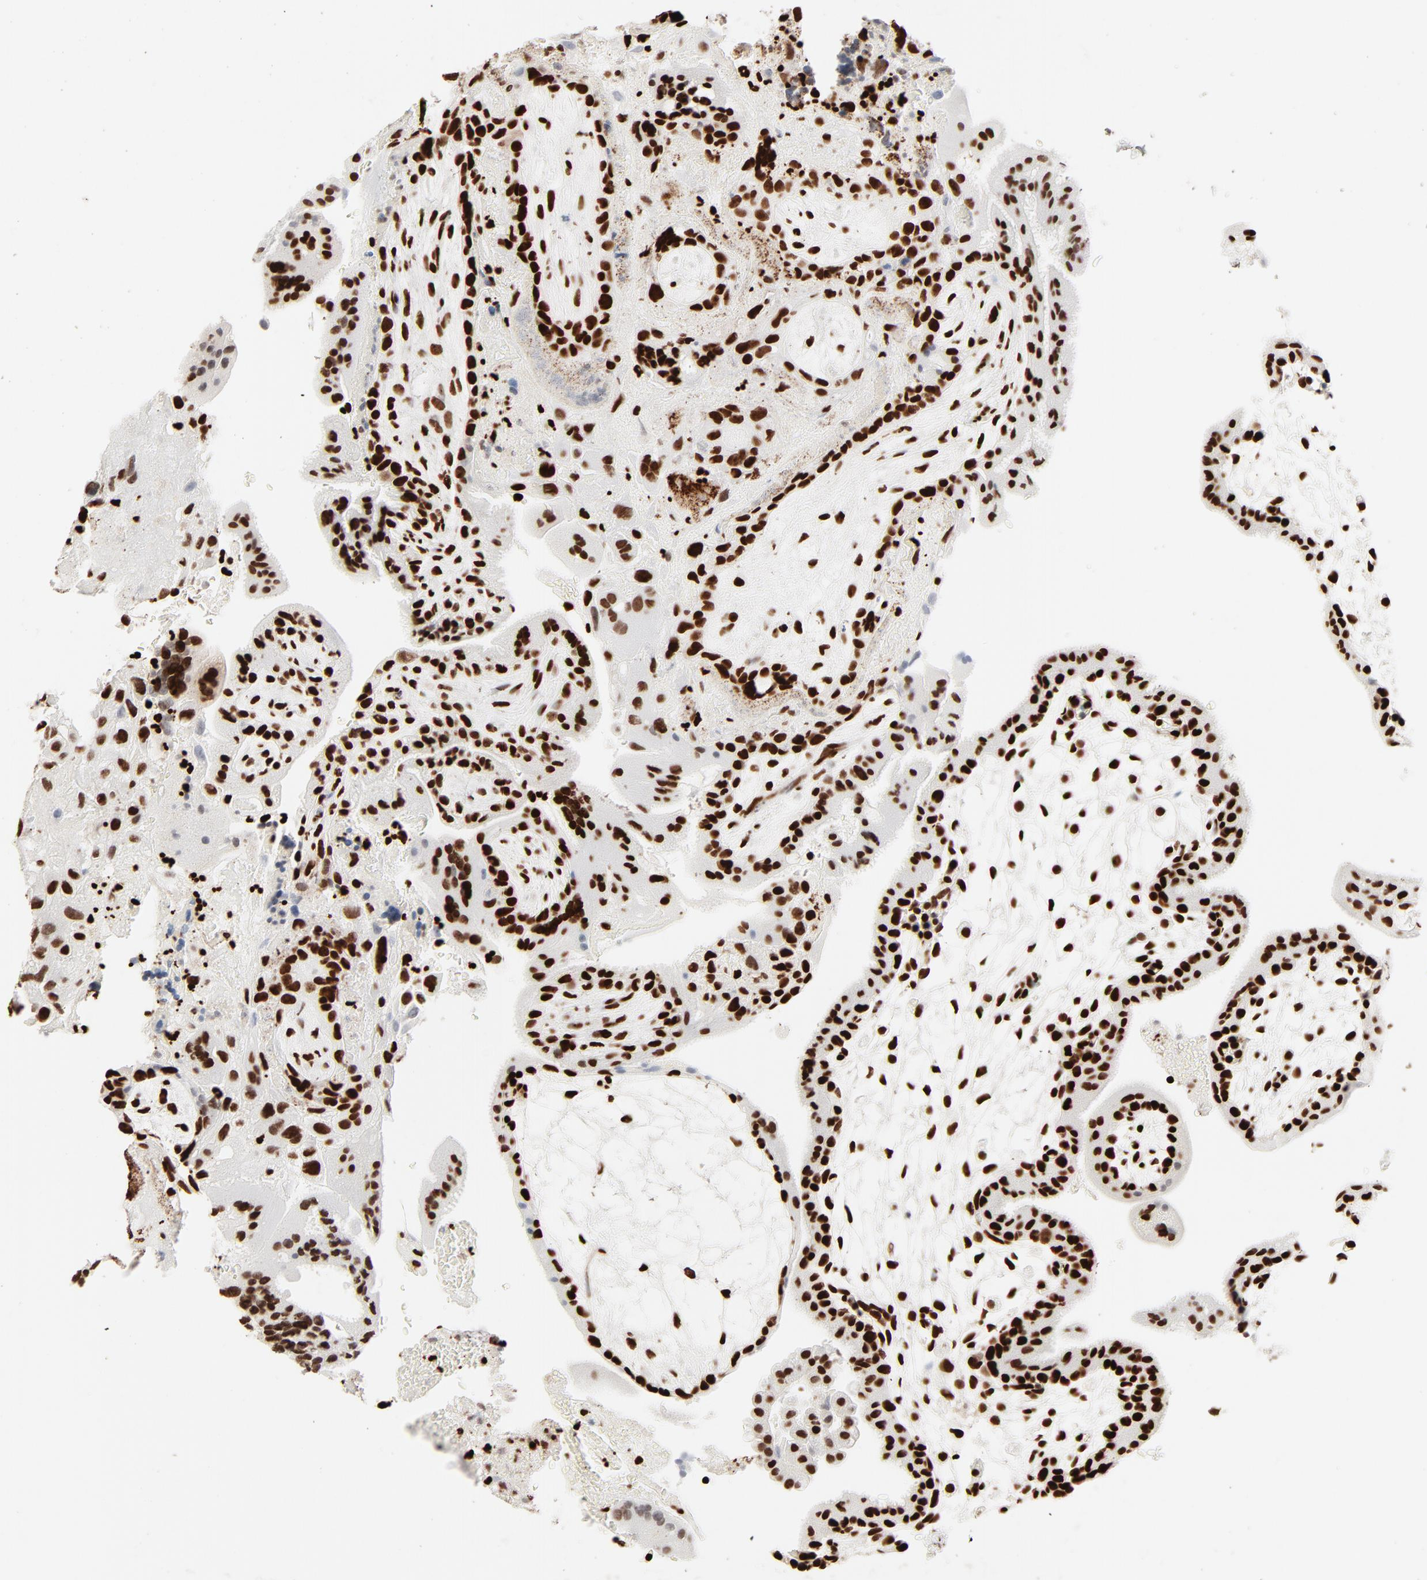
{"staining": {"intensity": "strong", "quantity": ">75%", "location": "nuclear"}, "tissue": "placenta", "cell_type": "Decidual cells", "image_type": "normal", "snomed": [{"axis": "morphology", "description": "Normal tissue, NOS"}, {"axis": "topography", "description": "Placenta"}], "caption": "Placenta stained with DAB (3,3'-diaminobenzidine) immunohistochemistry reveals high levels of strong nuclear positivity in approximately >75% of decidual cells.", "gene": "HMGB1", "patient": {"sex": "female", "age": 35}}